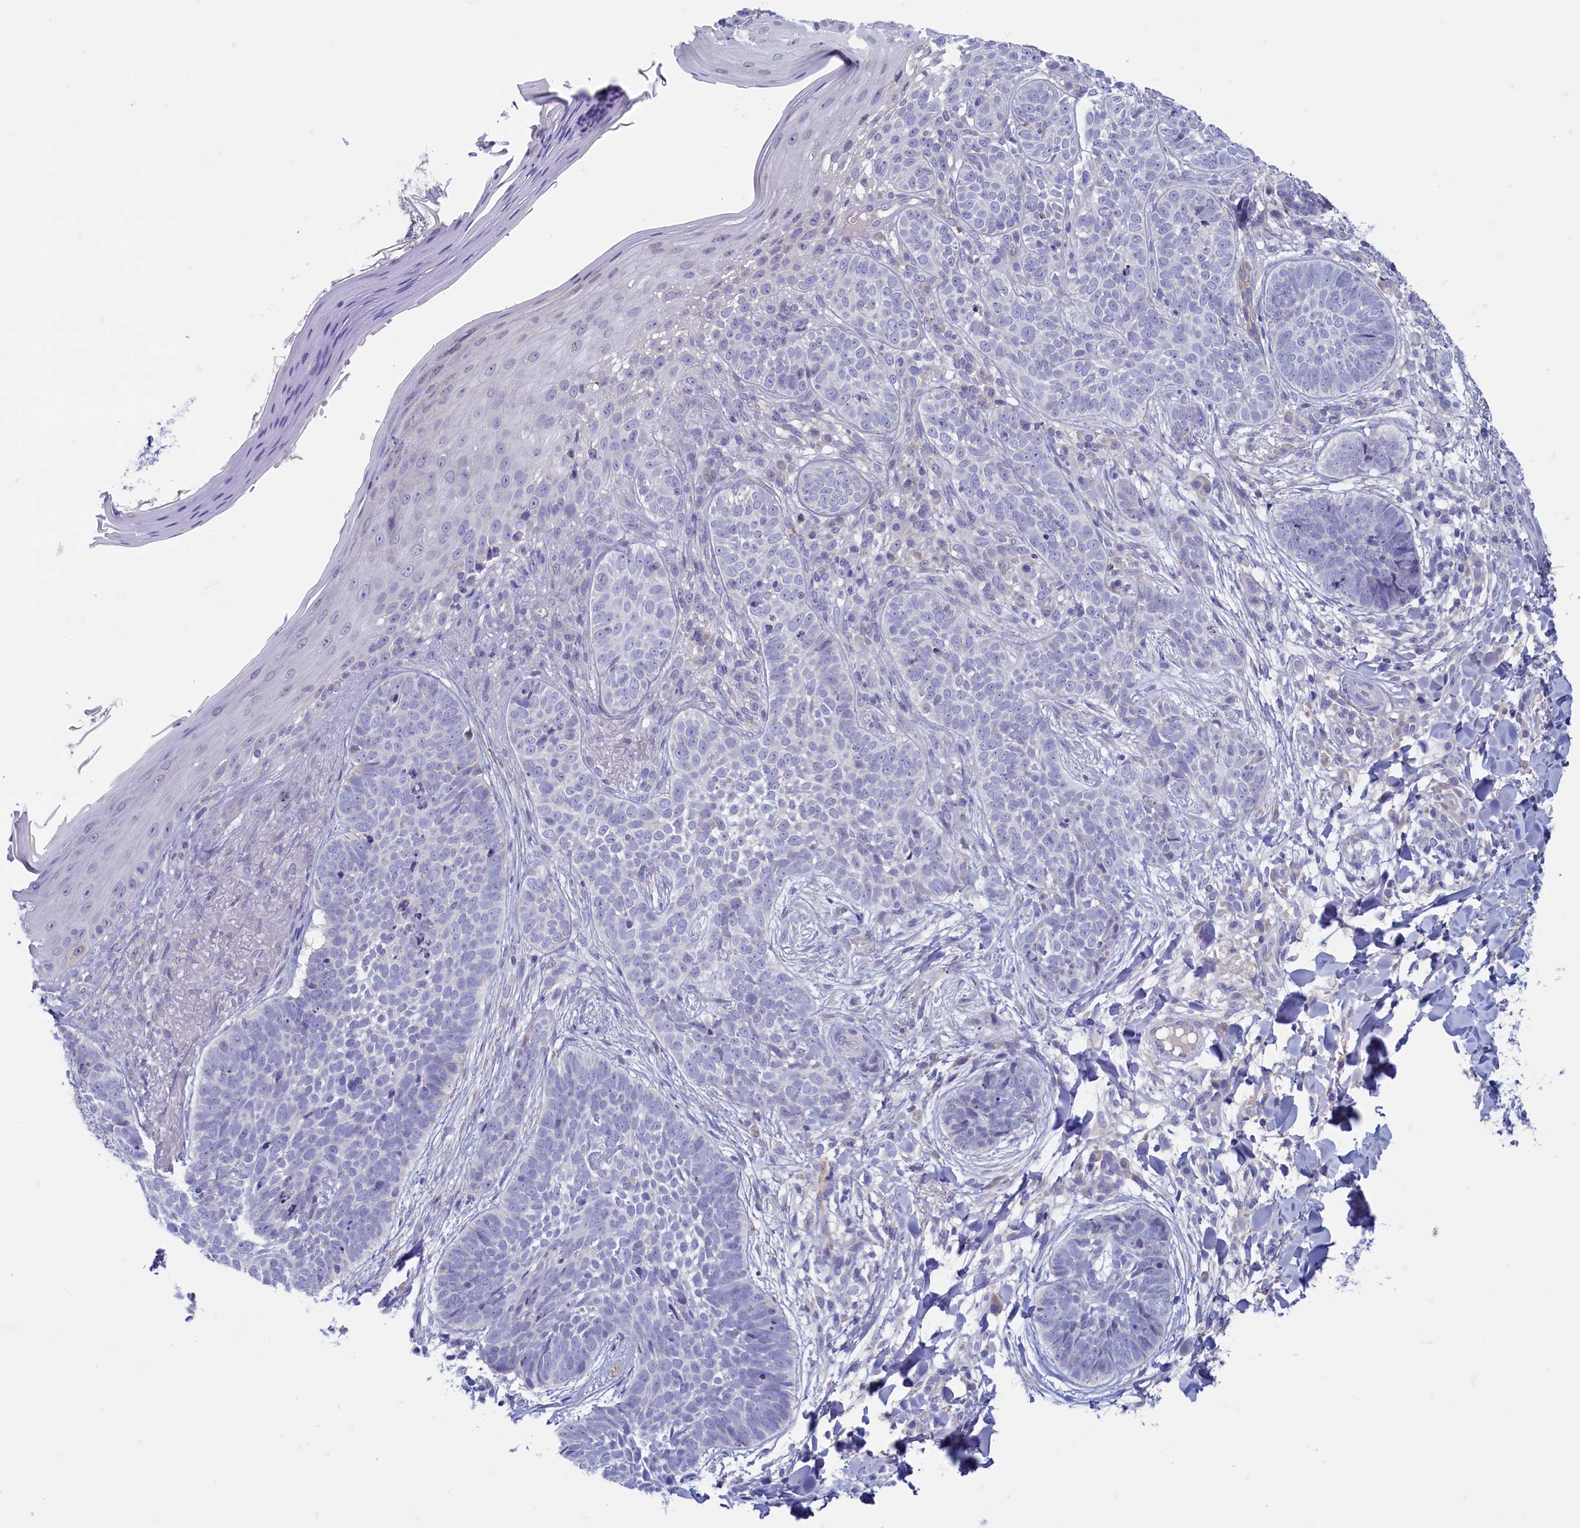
{"staining": {"intensity": "negative", "quantity": "none", "location": "none"}, "tissue": "skin cancer", "cell_type": "Tumor cells", "image_type": "cancer", "snomed": [{"axis": "morphology", "description": "Basal cell carcinoma"}, {"axis": "topography", "description": "Skin"}], "caption": "There is no significant positivity in tumor cells of basal cell carcinoma (skin). (Stains: DAB immunohistochemistry with hematoxylin counter stain, Microscopy: brightfield microscopy at high magnification).", "gene": "MAP1LC3A", "patient": {"sex": "female", "age": 61}}